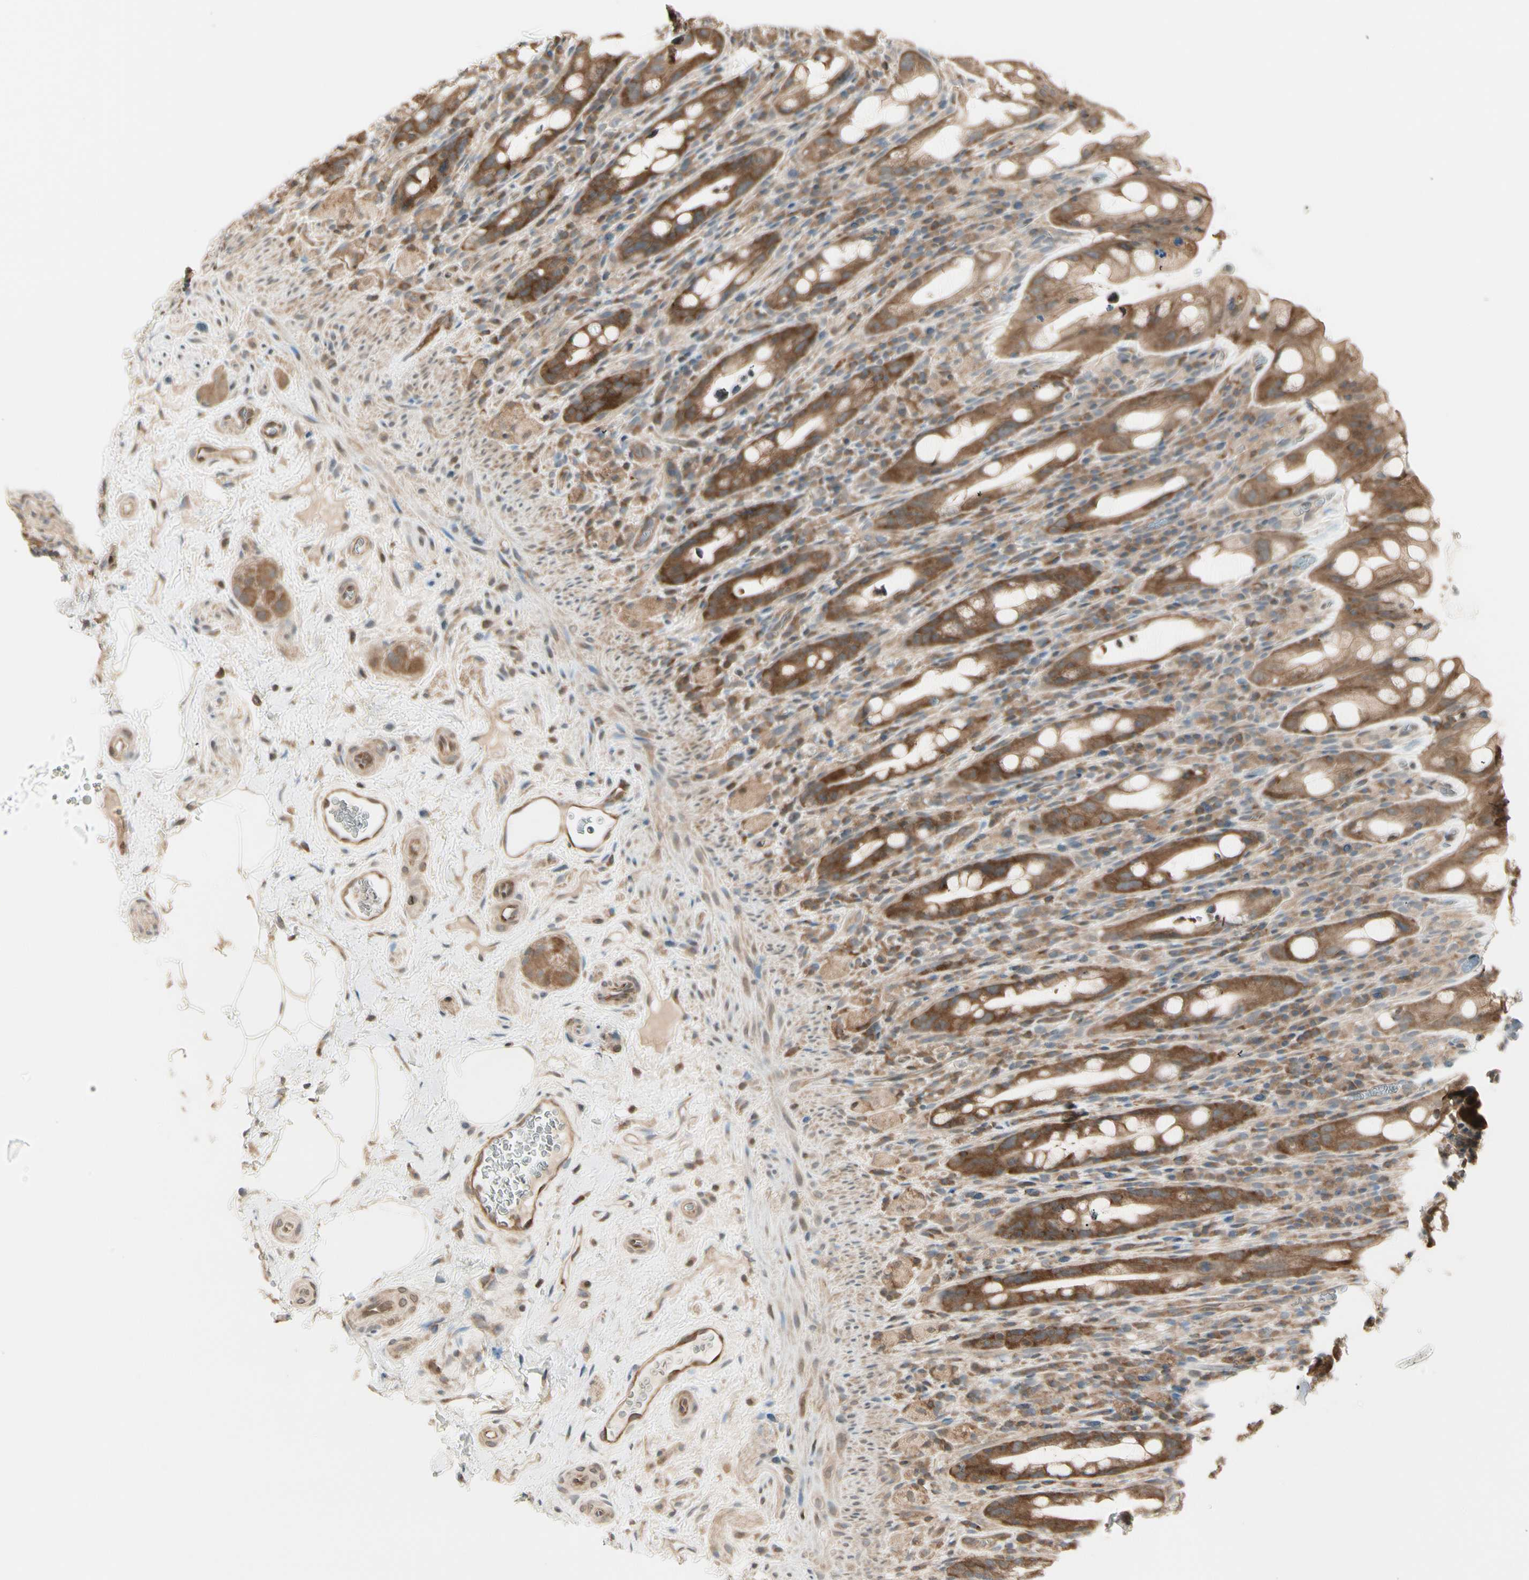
{"staining": {"intensity": "moderate", "quantity": ">75%", "location": "cytoplasmic/membranous"}, "tissue": "rectum", "cell_type": "Glandular cells", "image_type": "normal", "snomed": [{"axis": "morphology", "description": "Normal tissue, NOS"}, {"axis": "topography", "description": "Rectum"}], "caption": "Glandular cells display medium levels of moderate cytoplasmic/membranous staining in approximately >75% of cells in benign human rectum.", "gene": "OXSR1", "patient": {"sex": "male", "age": 44}}